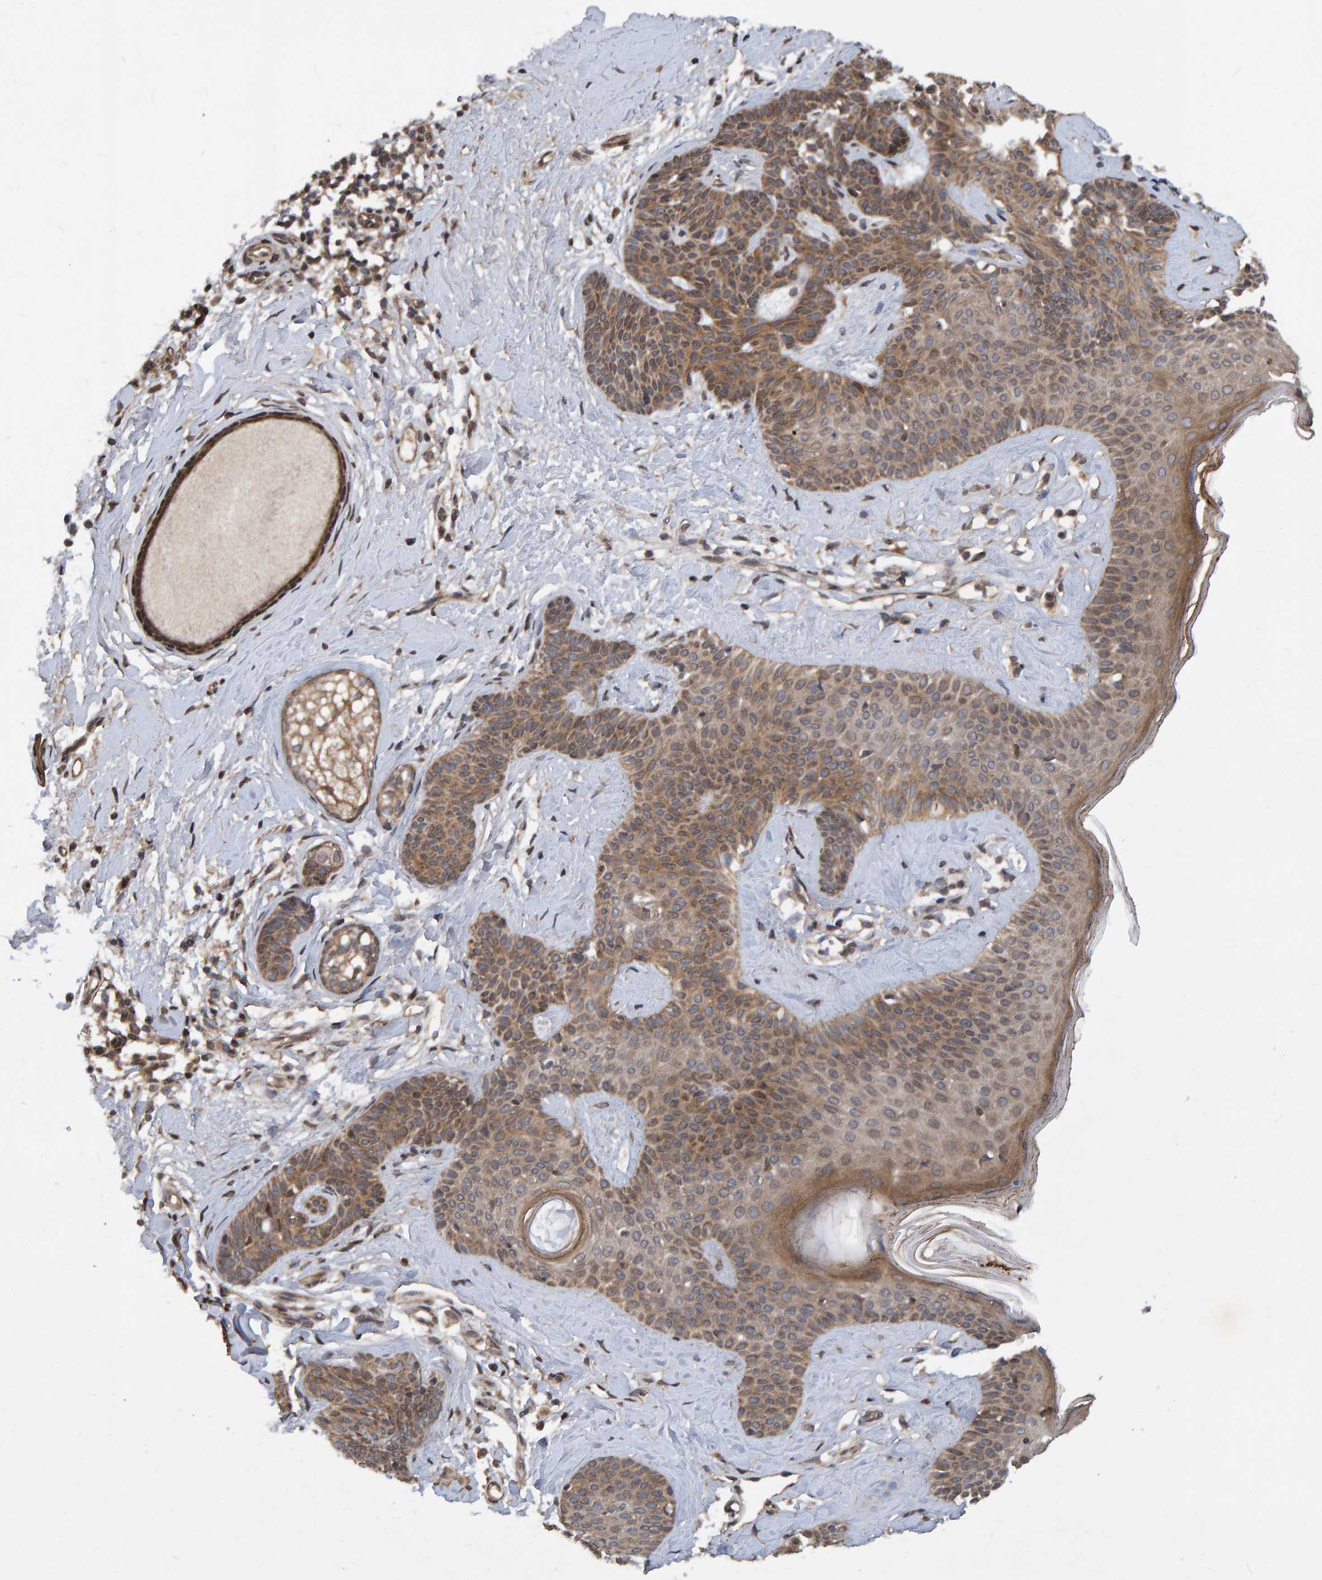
{"staining": {"intensity": "moderate", "quantity": ">75%", "location": "cytoplasmic/membranous"}, "tissue": "skin cancer", "cell_type": "Tumor cells", "image_type": "cancer", "snomed": [{"axis": "morphology", "description": "Developmental malformation"}, {"axis": "morphology", "description": "Basal cell carcinoma"}, {"axis": "topography", "description": "Skin"}], "caption": "Moderate cytoplasmic/membranous expression for a protein is appreciated in about >75% of tumor cells of skin basal cell carcinoma using immunohistochemistry.", "gene": "GAB2", "patient": {"sex": "female", "age": 62}}